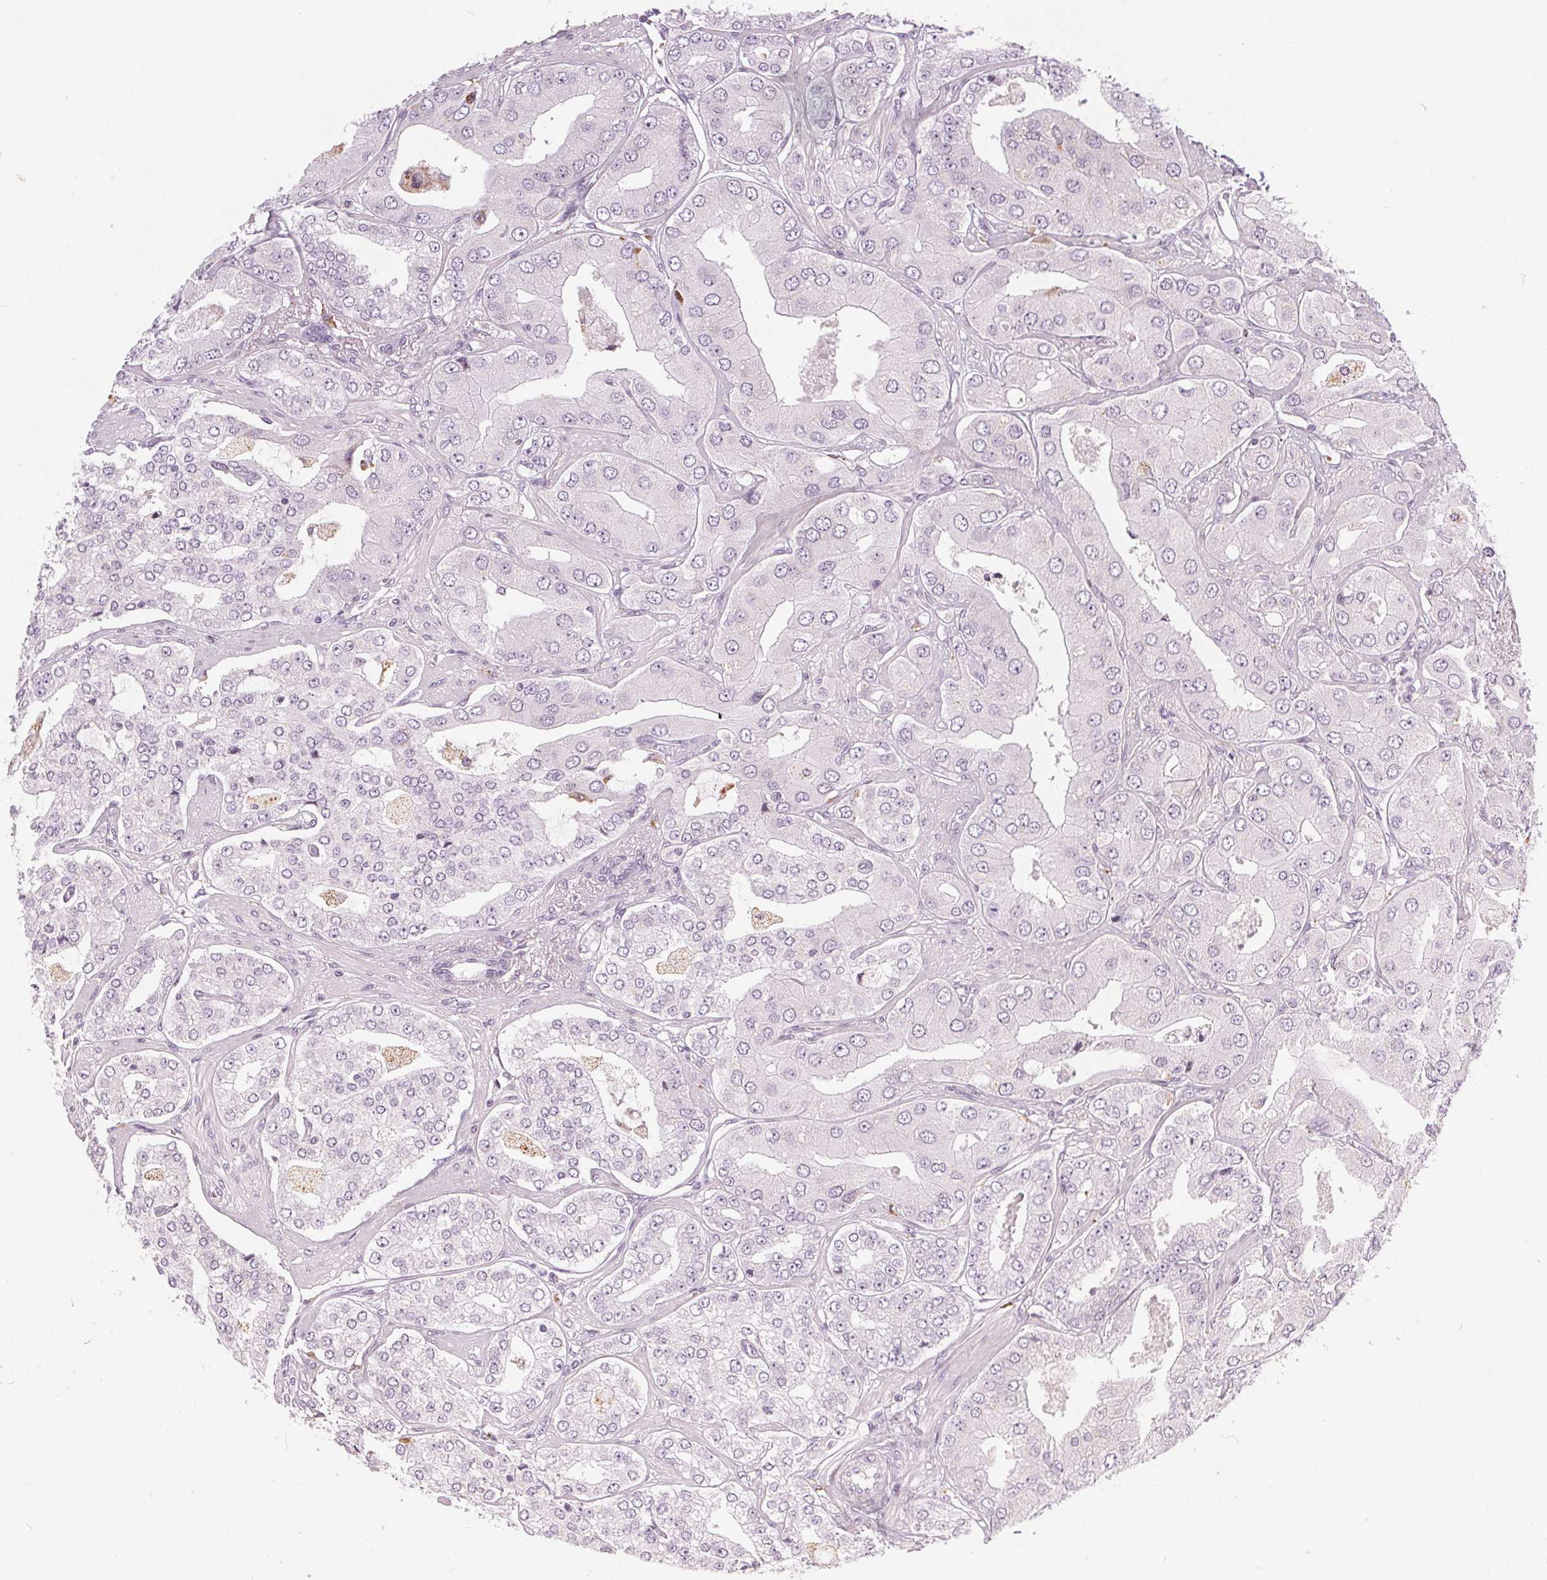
{"staining": {"intensity": "negative", "quantity": "none", "location": "none"}, "tissue": "prostate cancer", "cell_type": "Tumor cells", "image_type": "cancer", "snomed": [{"axis": "morphology", "description": "Adenocarcinoma, Low grade"}, {"axis": "topography", "description": "Prostate"}], "caption": "Tumor cells show no significant positivity in low-grade adenocarcinoma (prostate). The staining is performed using DAB (3,3'-diaminobenzidine) brown chromogen with nuclei counter-stained in using hematoxylin.", "gene": "HOPX", "patient": {"sex": "male", "age": 60}}